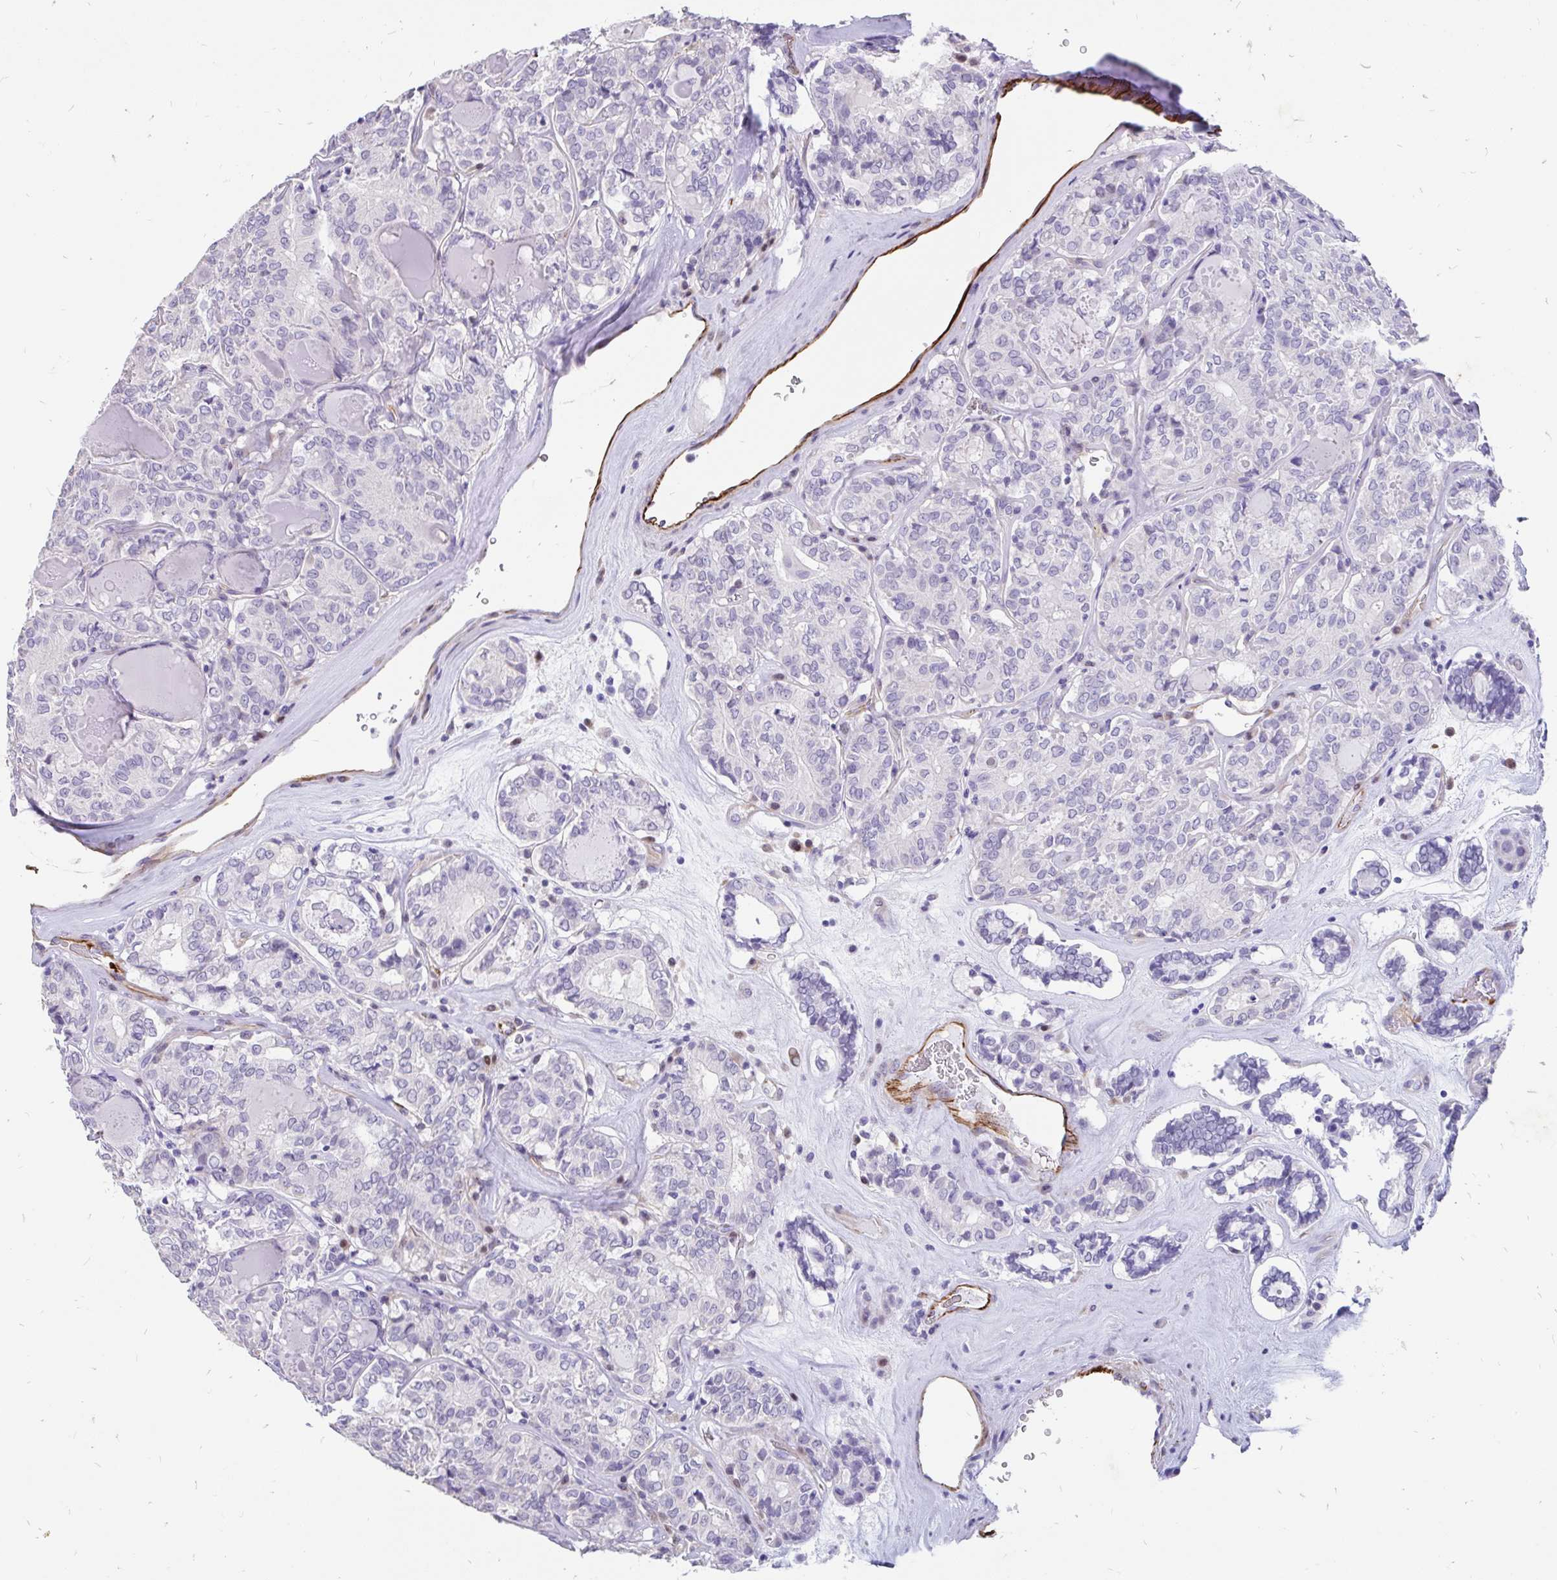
{"staining": {"intensity": "negative", "quantity": "none", "location": "none"}, "tissue": "thyroid cancer", "cell_type": "Tumor cells", "image_type": "cancer", "snomed": [{"axis": "morphology", "description": "Papillary adenocarcinoma, NOS"}, {"axis": "topography", "description": "Thyroid gland"}], "caption": "The photomicrograph exhibits no significant positivity in tumor cells of thyroid papillary adenocarcinoma. The staining was performed using DAB (3,3'-diaminobenzidine) to visualize the protein expression in brown, while the nuclei were stained in blue with hematoxylin (Magnification: 20x).", "gene": "EML5", "patient": {"sex": "female", "age": 72}}